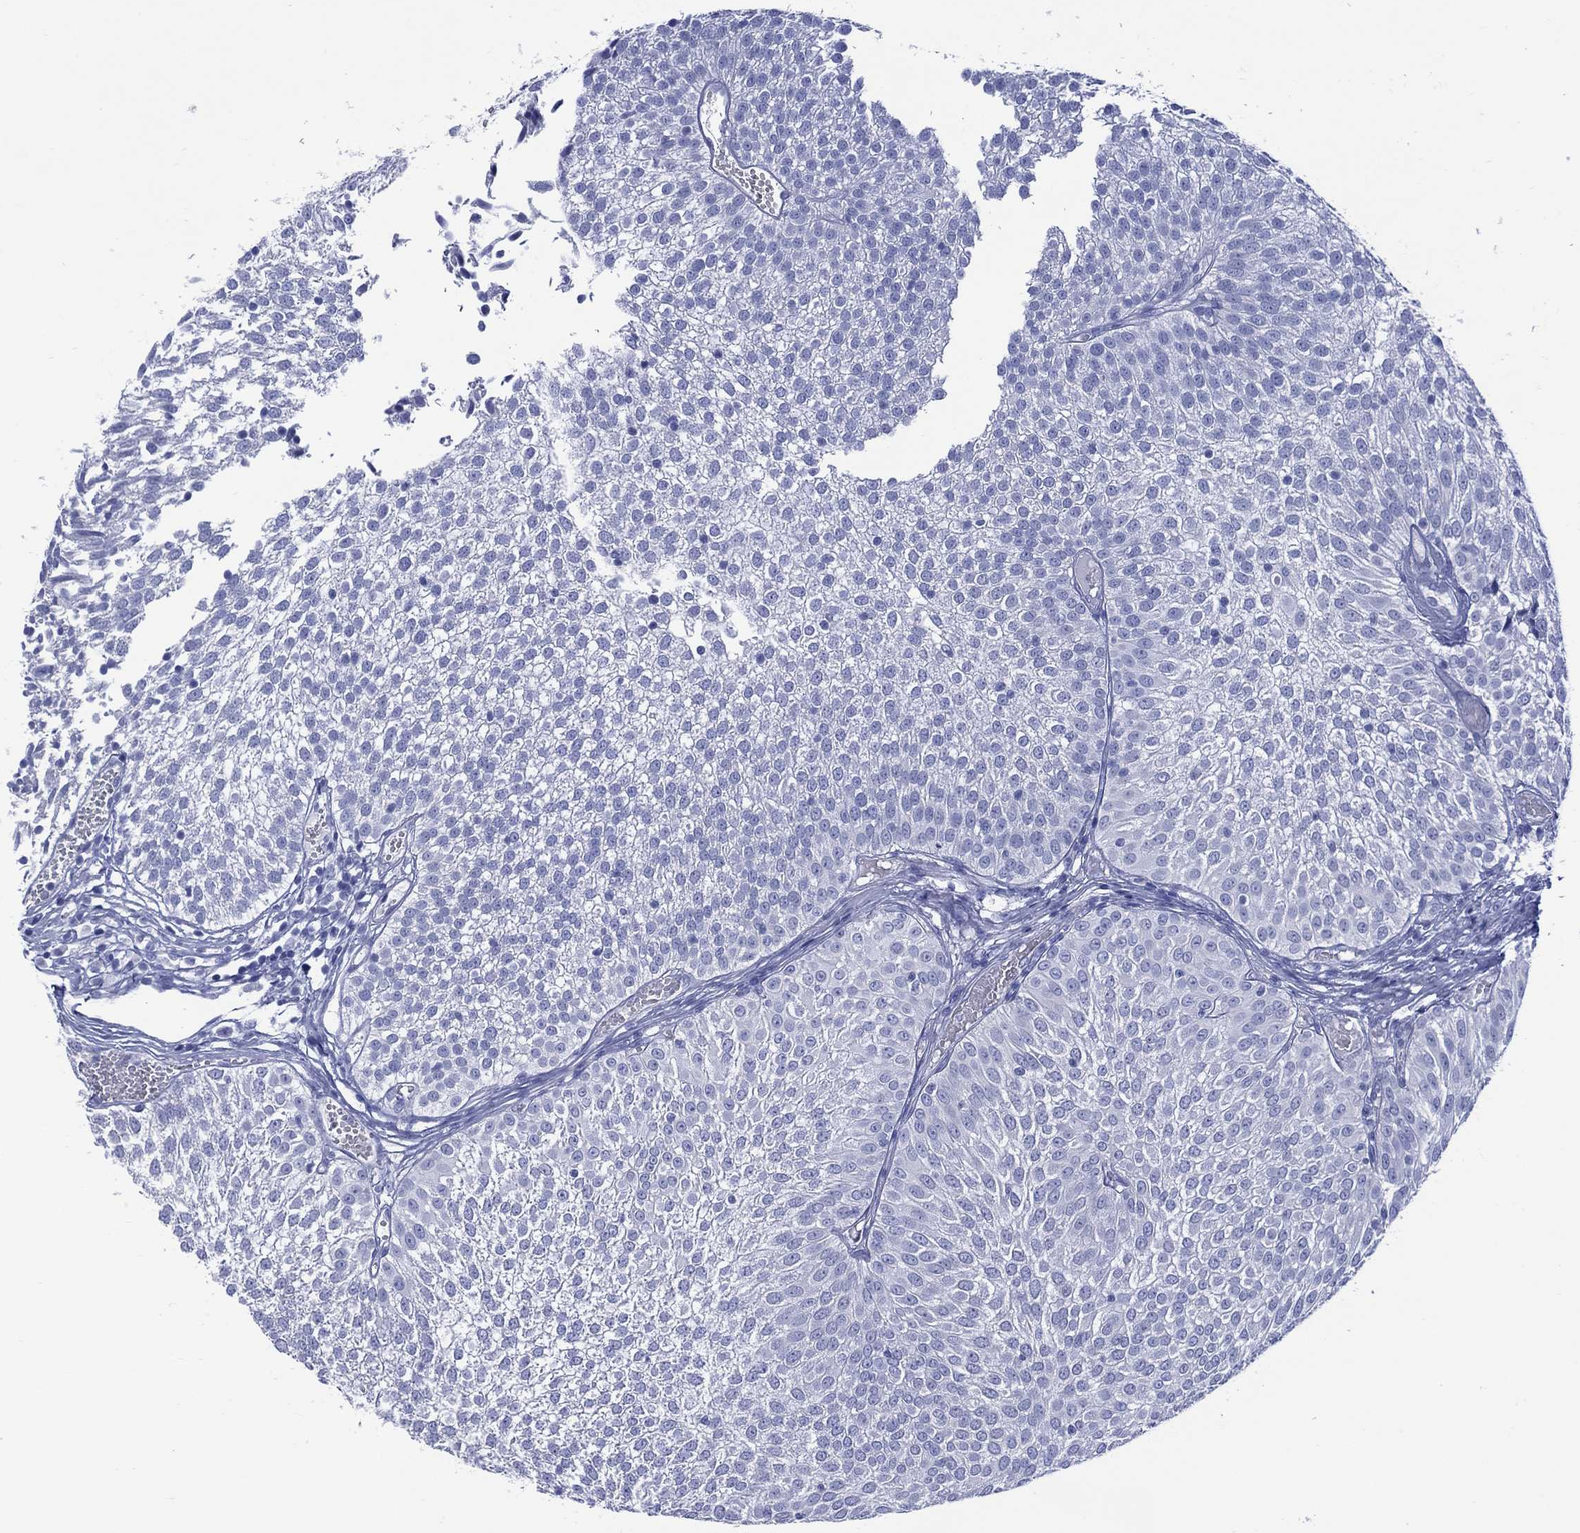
{"staining": {"intensity": "negative", "quantity": "none", "location": "none"}, "tissue": "urothelial cancer", "cell_type": "Tumor cells", "image_type": "cancer", "snomed": [{"axis": "morphology", "description": "Urothelial carcinoma, Low grade"}, {"axis": "topography", "description": "Urinary bladder"}], "caption": "This is an immunohistochemistry histopathology image of urothelial carcinoma (low-grade). There is no positivity in tumor cells.", "gene": "LRRD1", "patient": {"sex": "male", "age": 52}}